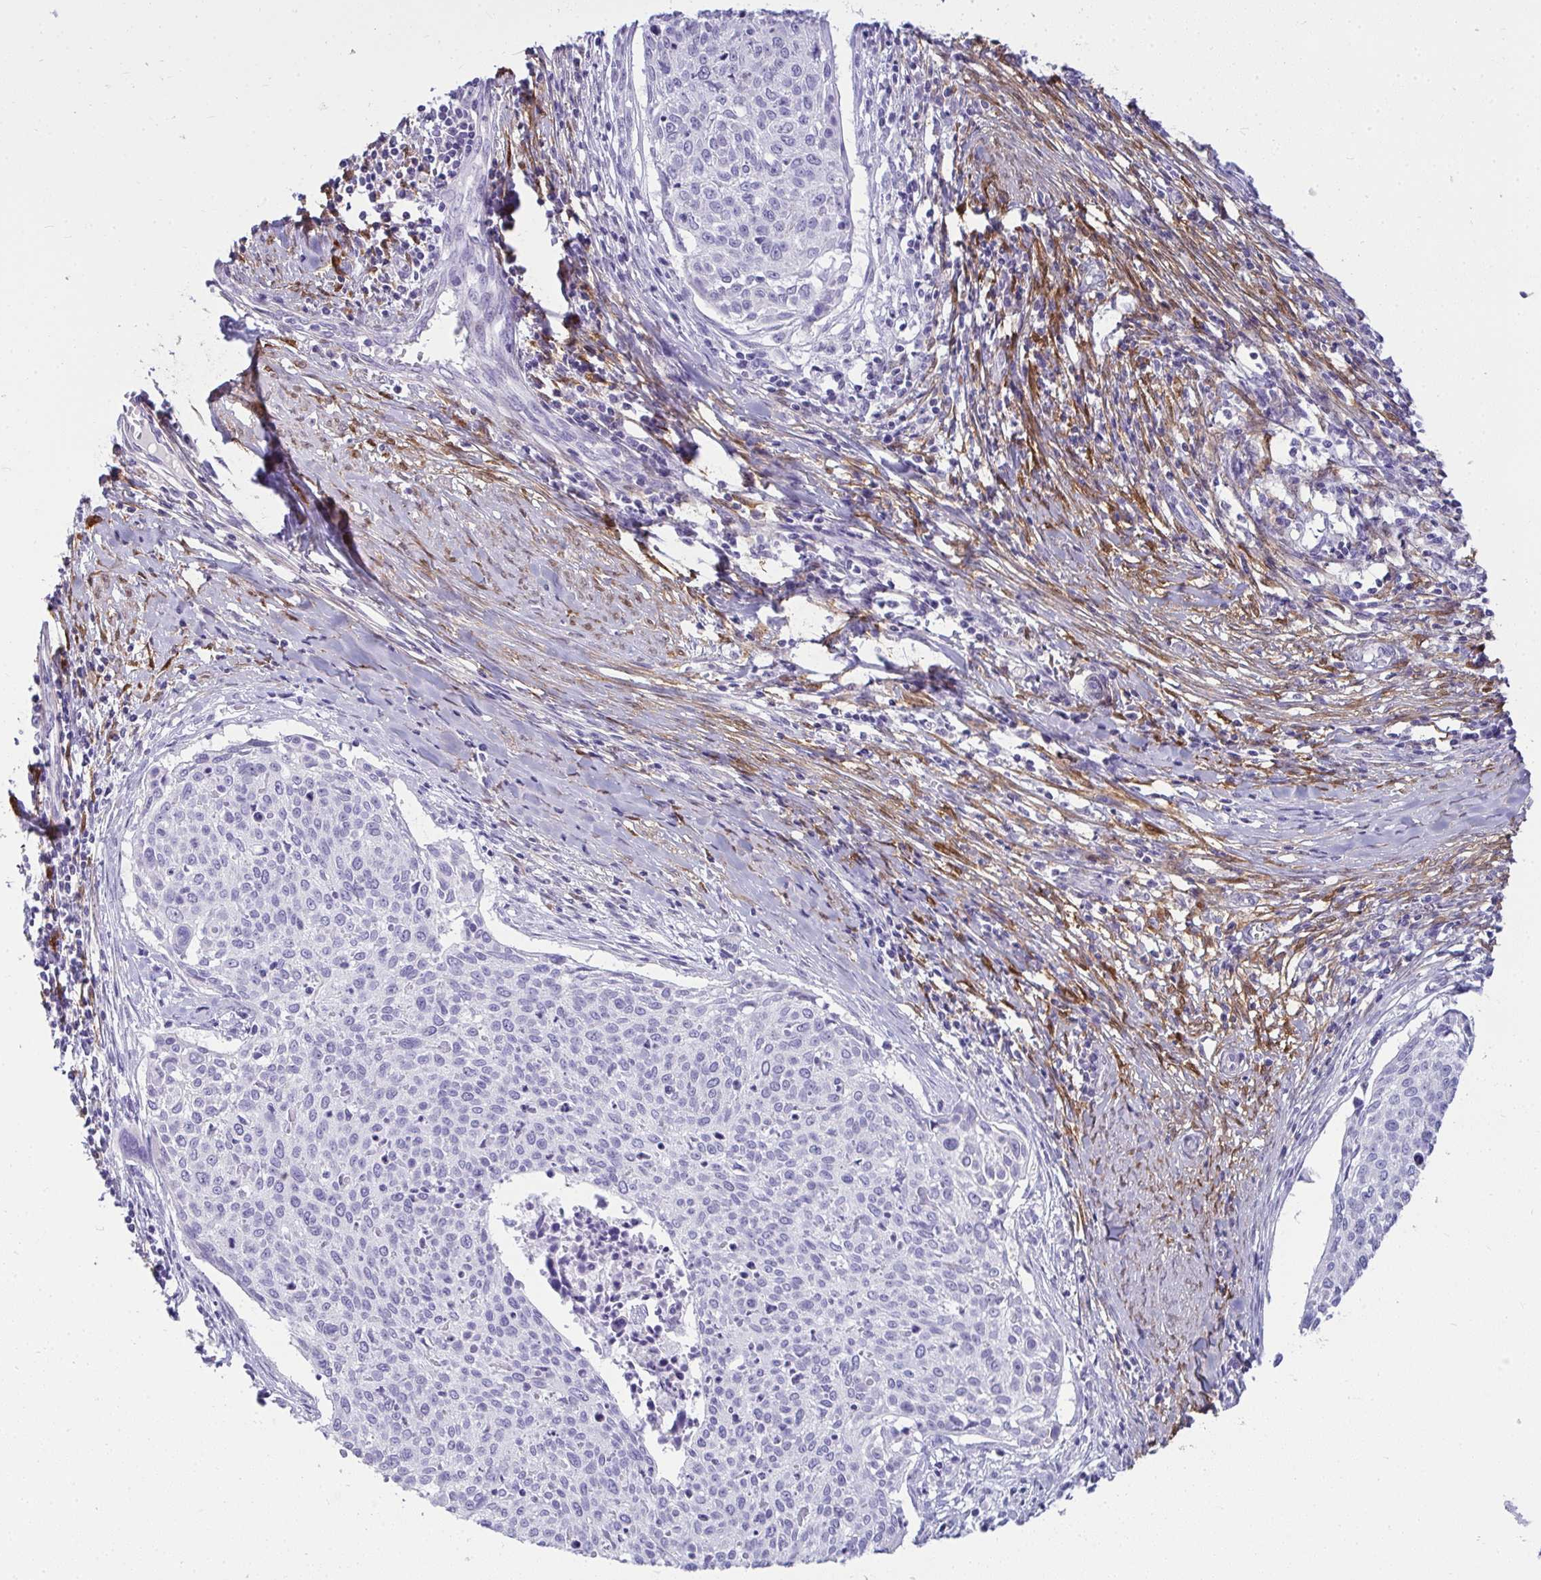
{"staining": {"intensity": "negative", "quantity": "none", "location": "none"}, "tissue": "cervical cancer", "cell_type": "Tumor cells", "image_type": "cancer", "snomed": [{"axis": "morphology", "description": "Squamous cell carcinoma, NOS"}, {"axis": "topography", "description": "Cervix"}], "caption": "Cervical squamous cell carcinoma was stained to show a protein in brown. There is no significant expression in tumor cells.", "gene": "HSPB6", "patient": {"sex": "female", "age": 49}}